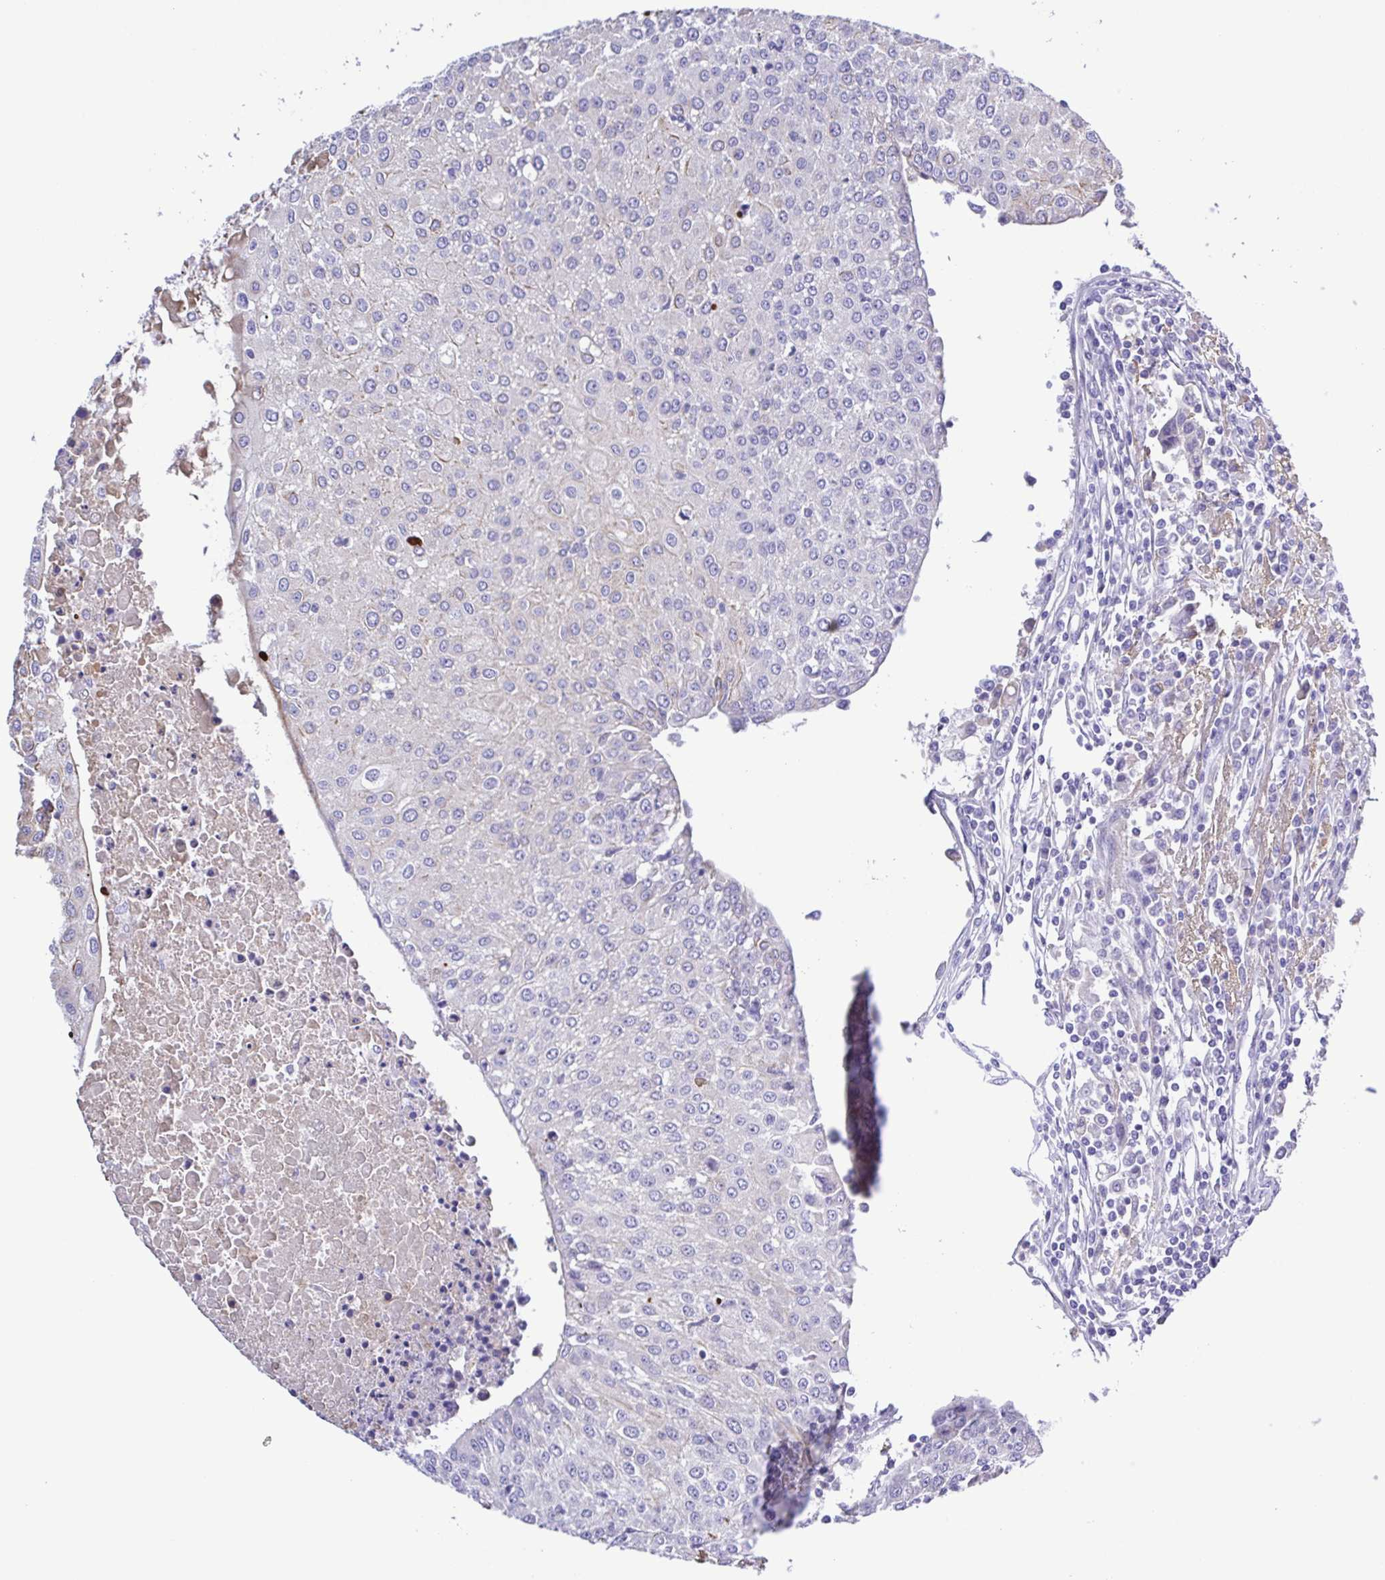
{"staining": {"intensity": "weak", "quantity": "<25%", "location": "cytoplasmic/membranous"}, "tissue": "urothelial cancer", "cell_type": "Tumor cells", "image_type": "cancer", "snomed": [{"axis": "morphology", "description": "Urothelial carcinoma, High grade"}, {"axis": "topography", "description": "Urinary bladder"}], "caption": "IHC photomicrograph of neoplastic tissue: human urothelial cancer stained with DAB displays no significant protein expression in tumor cells.", "gene": "GABBR2", "patient": {"sex": "female", "age": 85}}